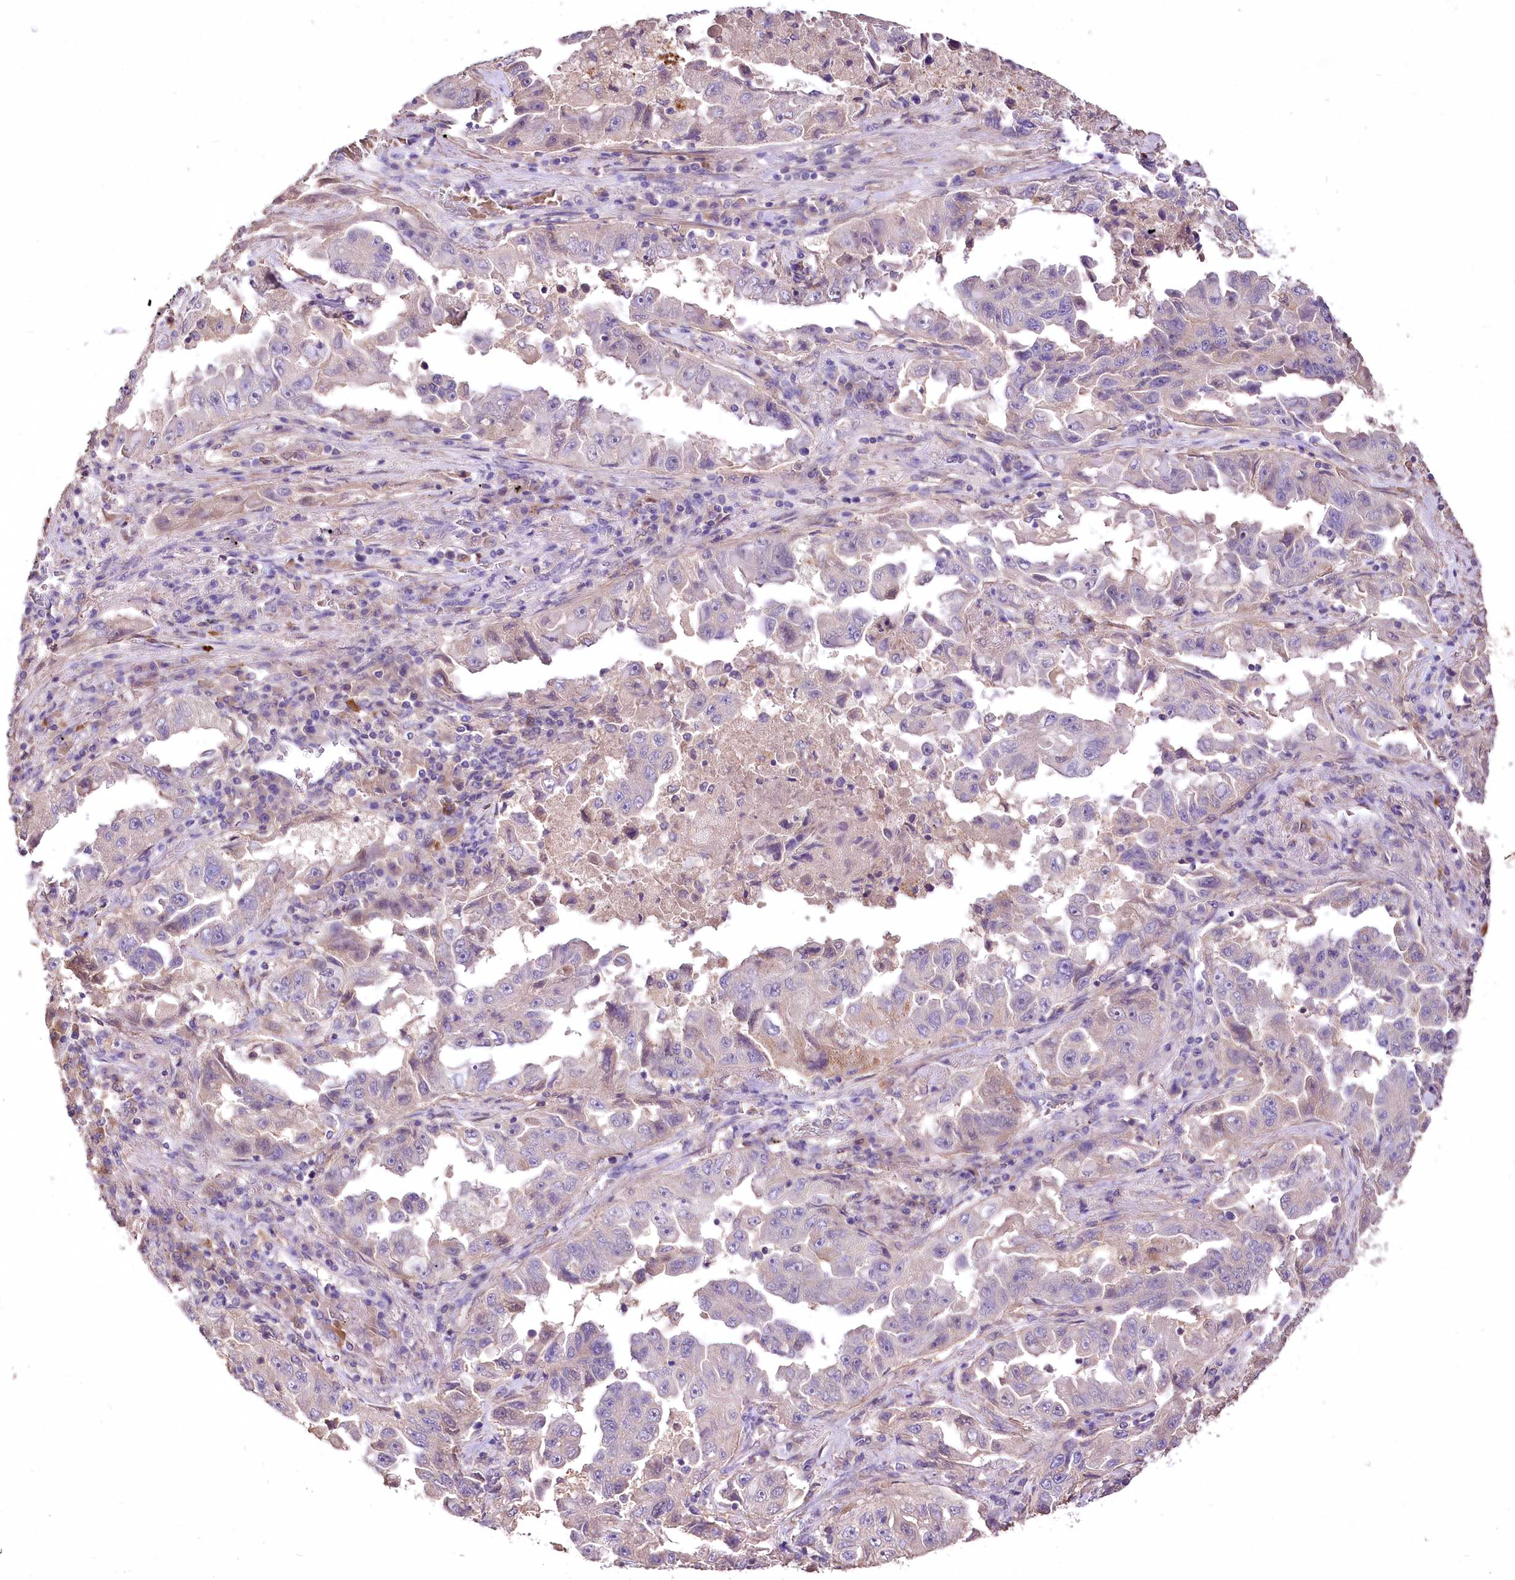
{"staining": {"intensity": "negative", "quantity": "none", "location": "none"}, "tissue": "lung cancer", "cell_type": "Tumor cells", "image_type": "cancer", "snomed": [{"axis": "morphology", "description": "Adenocarcinoma, NOS"}, {"axis": "topography", "description": "Lung"}], "caption": "An immunohistochemistry photomicrograph of adenocarcinoma (lung) is shown. There is no staining in tumor cells of adenocarcinoma (lung). Brightfield microscopy of immunohistochemistry (IHC) stained with DAB (brown) and hematoxylin (blue), captured at high magnification.", "gene": "PCYOX1L", "patient": {"sex": "female", "age": 51}}